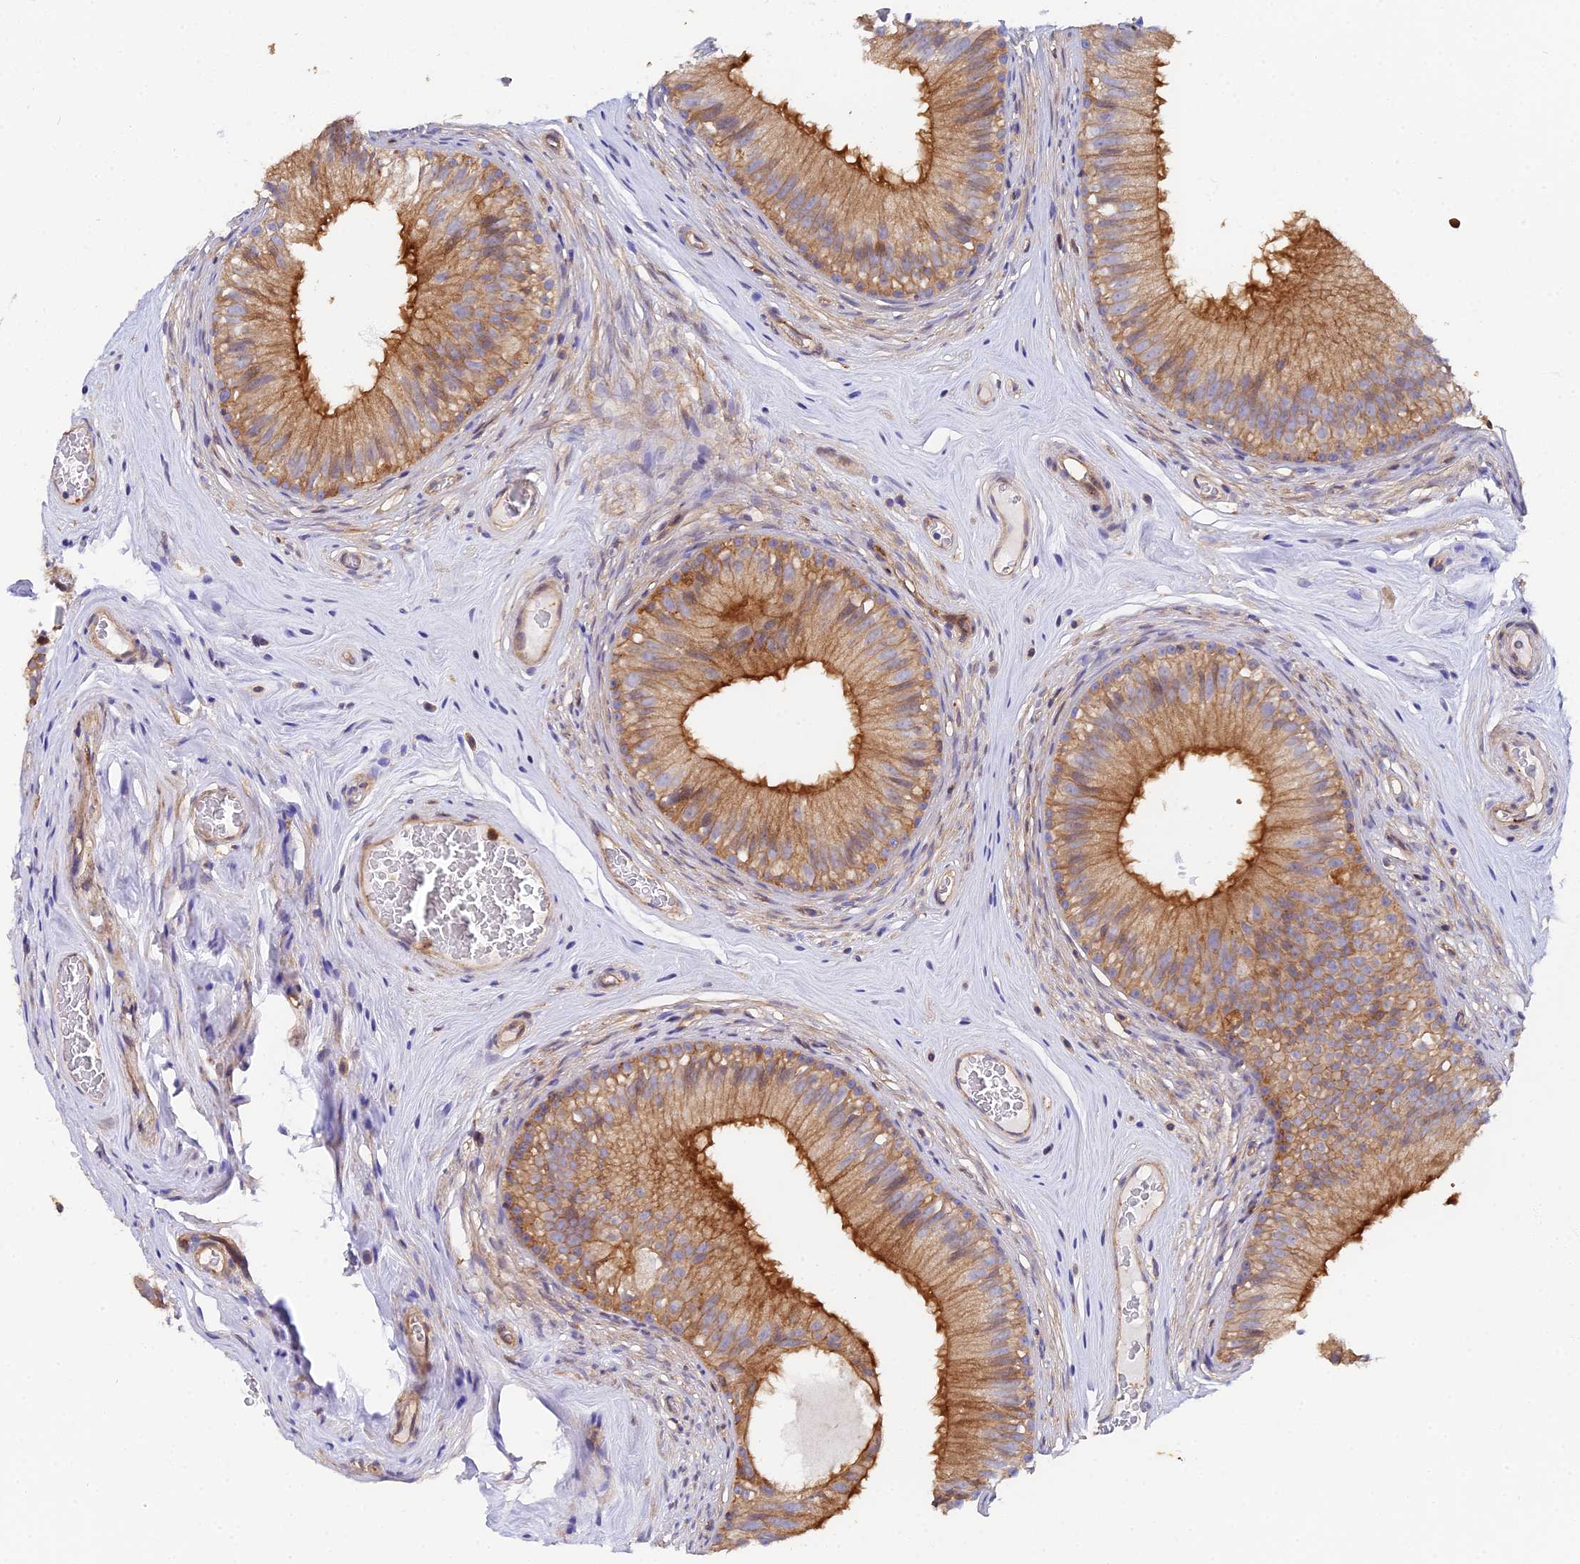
{"staining": {"intensity": "moderate", "quantity": ">75%", "location": "cytoplasmic/membranous"}, "tissue": "epididymis", "cell_type": "Glandular cells", "image_type": "normal", "snomed": [{"axis": "morphology", "description": "Normal tissue, NOS"}, {"axis": "topography", "description": "Epididymis"}], "caption": "Immunohistochemical staining of normal human epididymis exhibits medium levels of moderate cytoplasmic/membranous expression in approximately >75% of glandular cells.", "gene": "GNG5B", "patient": {"sex": "male", "age": 45}}